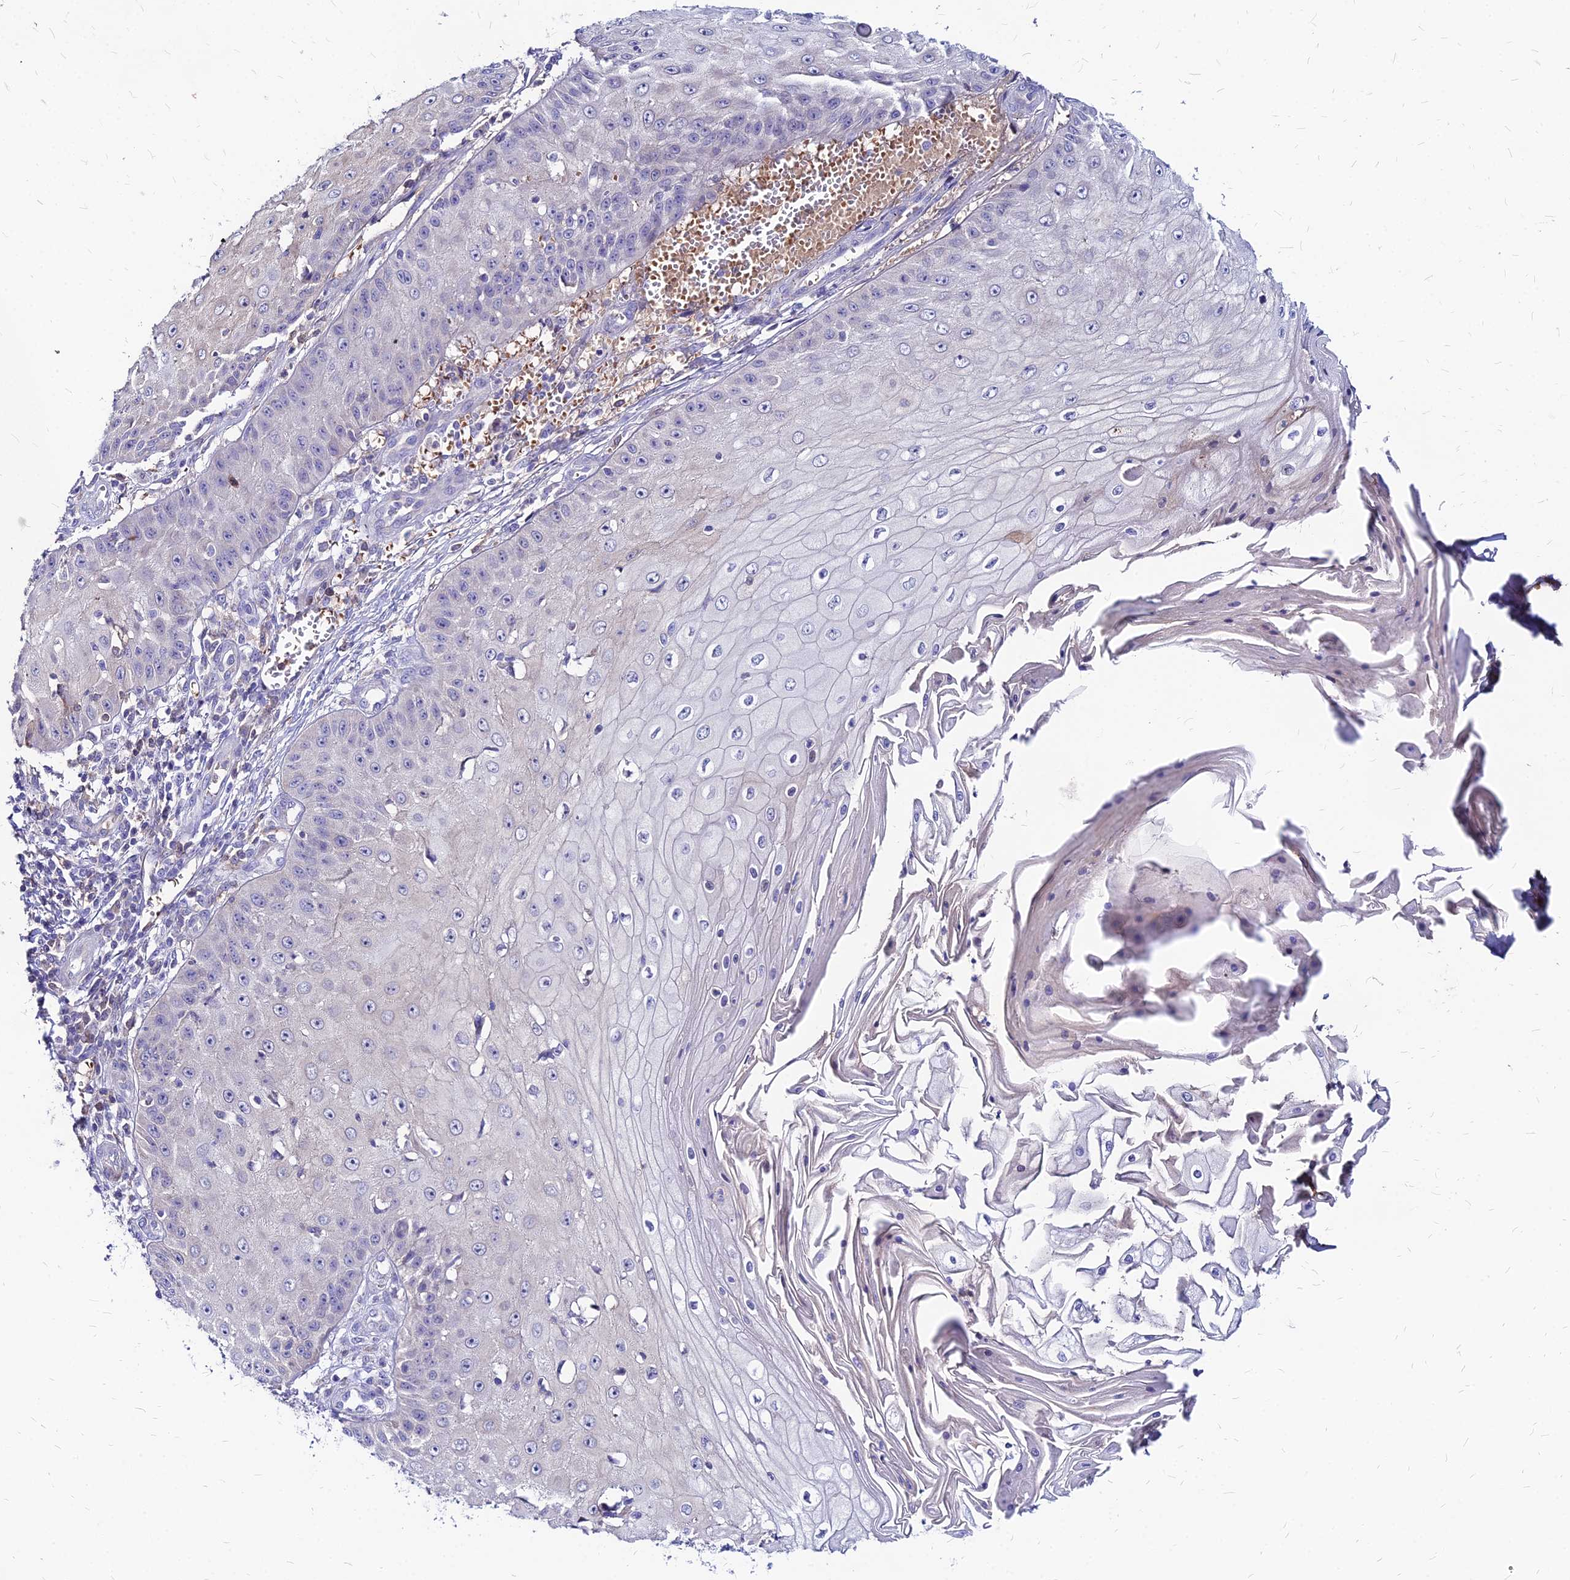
{"staining": {"intensity": "negative", "quantity": "none", "location": "none"}, "tissue": "skin cancer", "cell_type": "Tumor cells", "image_type": "cancer", "snomed": [{"axis": "morphology", "description": "Squamous cell carcinoma, NOS"}, {"axis": "topography", "description": "Skin"}], "caption": "Image shows no protein positivity in tumor cells of skin cancer (squamous cell carcinoma) tissue.", "gene": "ACSM6", "patient": {"sex": "male", "age": 70}}